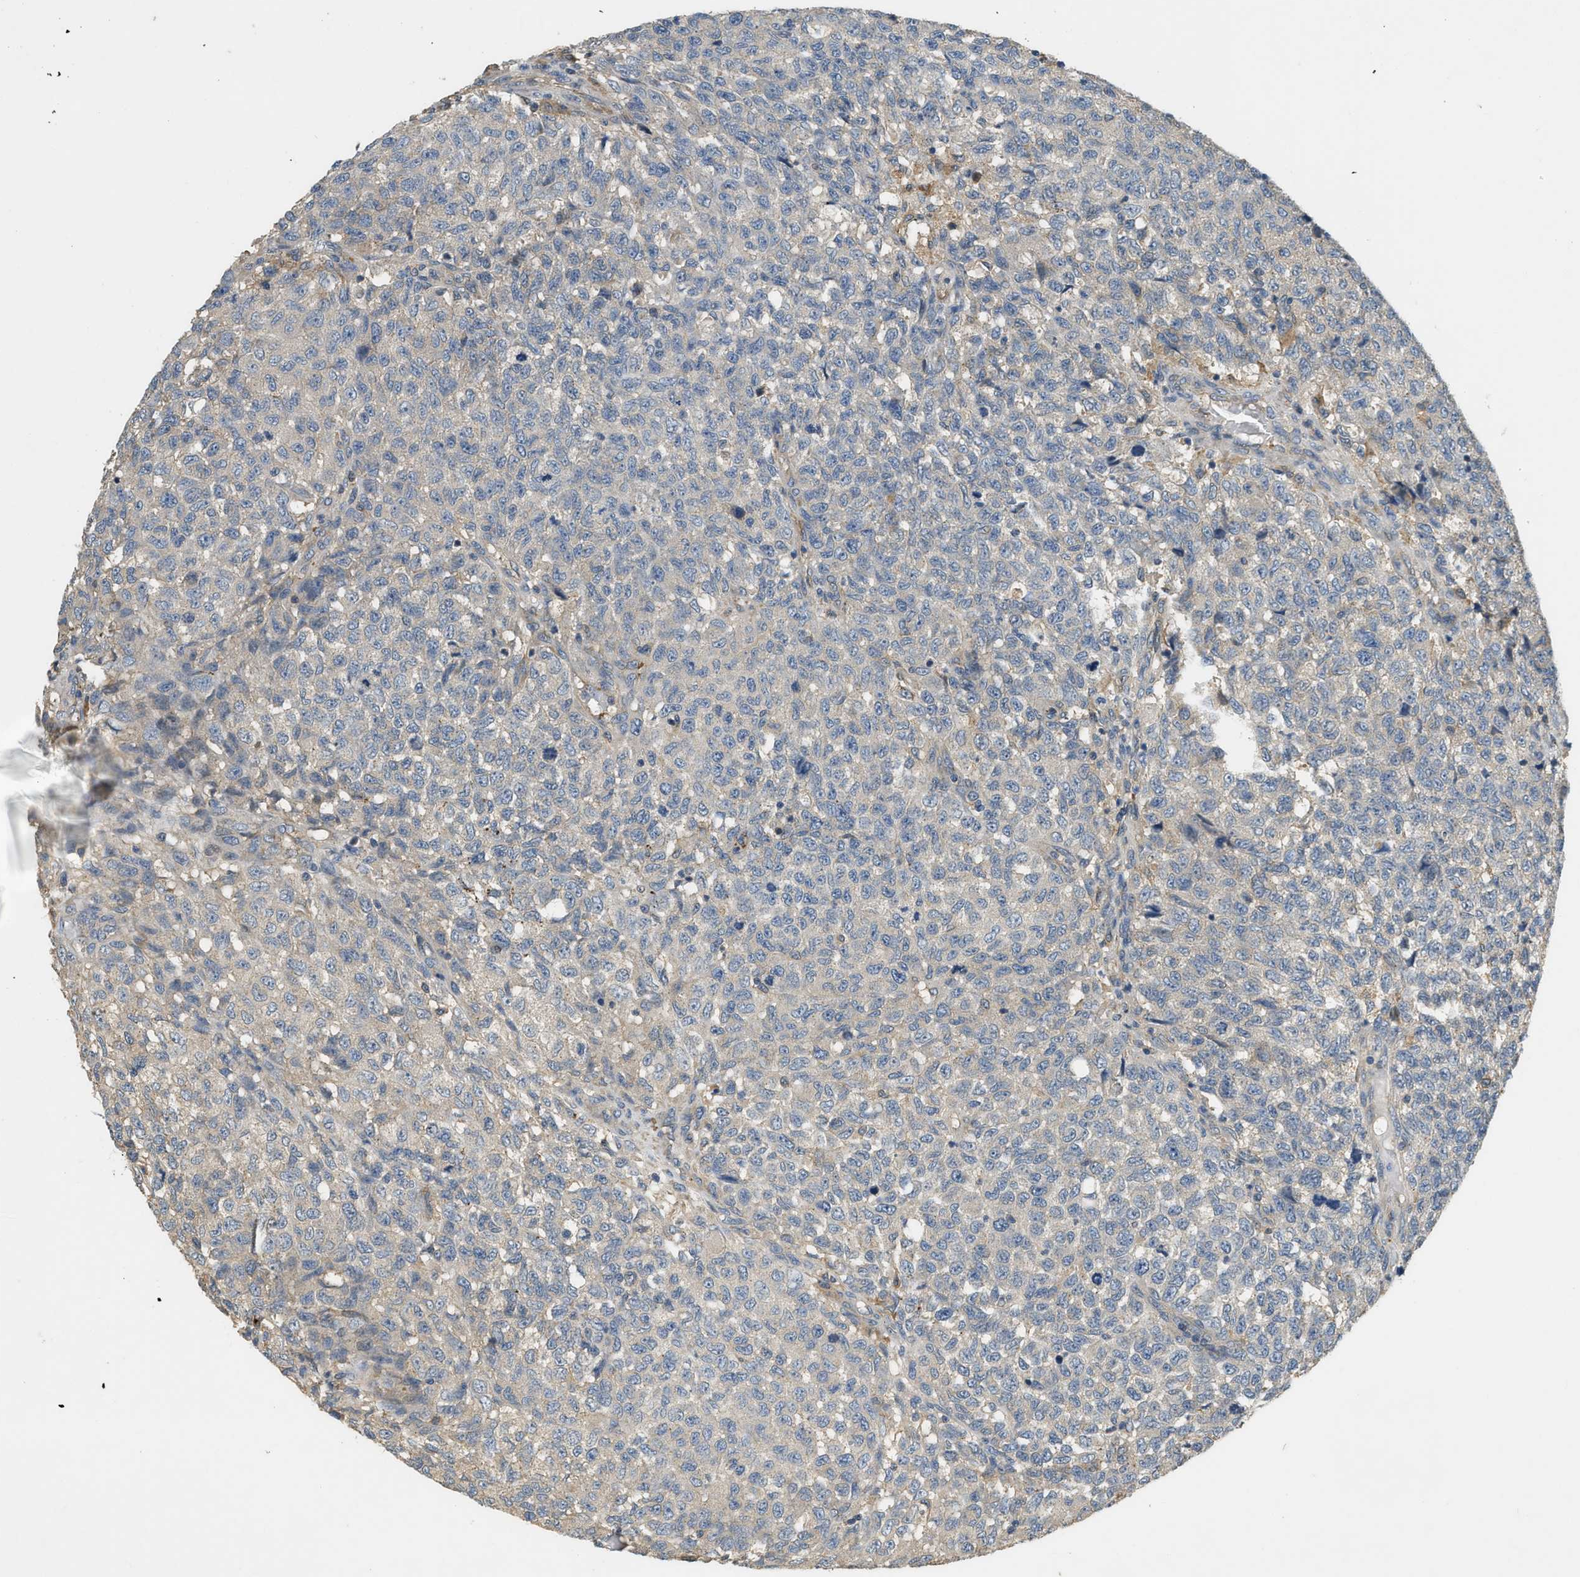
{"staining": {"intensity": "negative", "quantity": "none", "location": "none"}, "tissue": "testis cancer", "cell_type": "Tumor cells", "image_type": "cancer", "snomed": [{"axis": "morphology", "description": "Seminoma, NOS"}, {"axis": "topography", "description": "Testis"}], "caption": "Immunohistochemical staining of seminoma (testis) exhibits no significant positivity in tumor cells.", "gene": "CFLAR", "patient": {"sex": "male", "age": 59}}